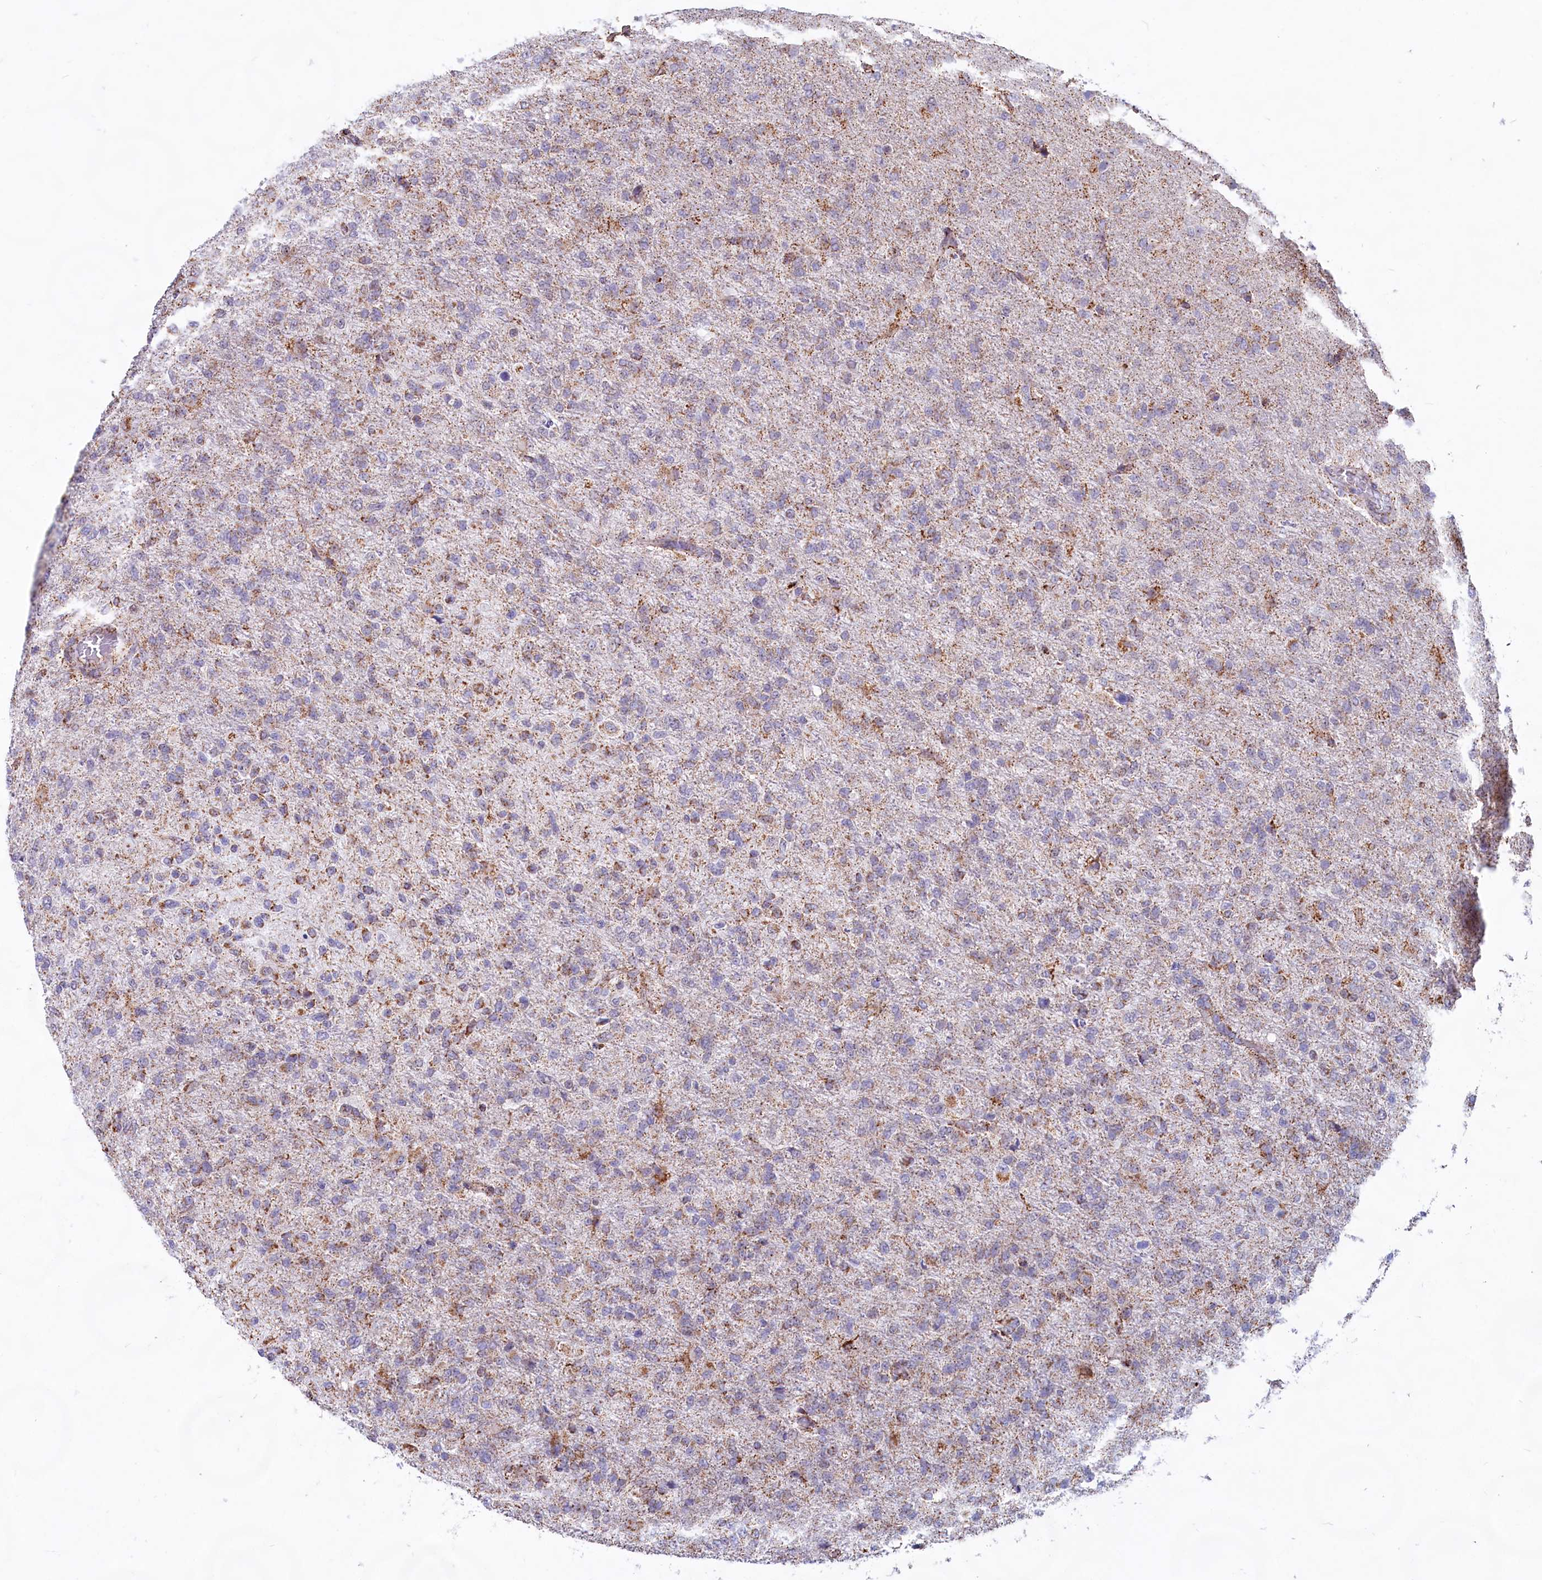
{"staining": {"intensity": "weak", "quantity": "25%-75%", "location": "cytoplasmic/membranous"}, "tissue": "glioma", "cell_type": "Tumor cells", "image_type": "cancer", "snomed": [{"axis": "morphology", "description": "Glioma, malignant, High grade"}, {"axis": "topography", "description": "Brain"}], "caption": "Immunohistochemistry (IHC) (DAB) staining of human glioma reveals weak cytoplasmic/membranous protein expression in about 25%-75% of tumor cells. (IHC, brightfield microscopy, high magnification).", "gene": "C1D", "patient": {"sex": "female", "age": 74}}